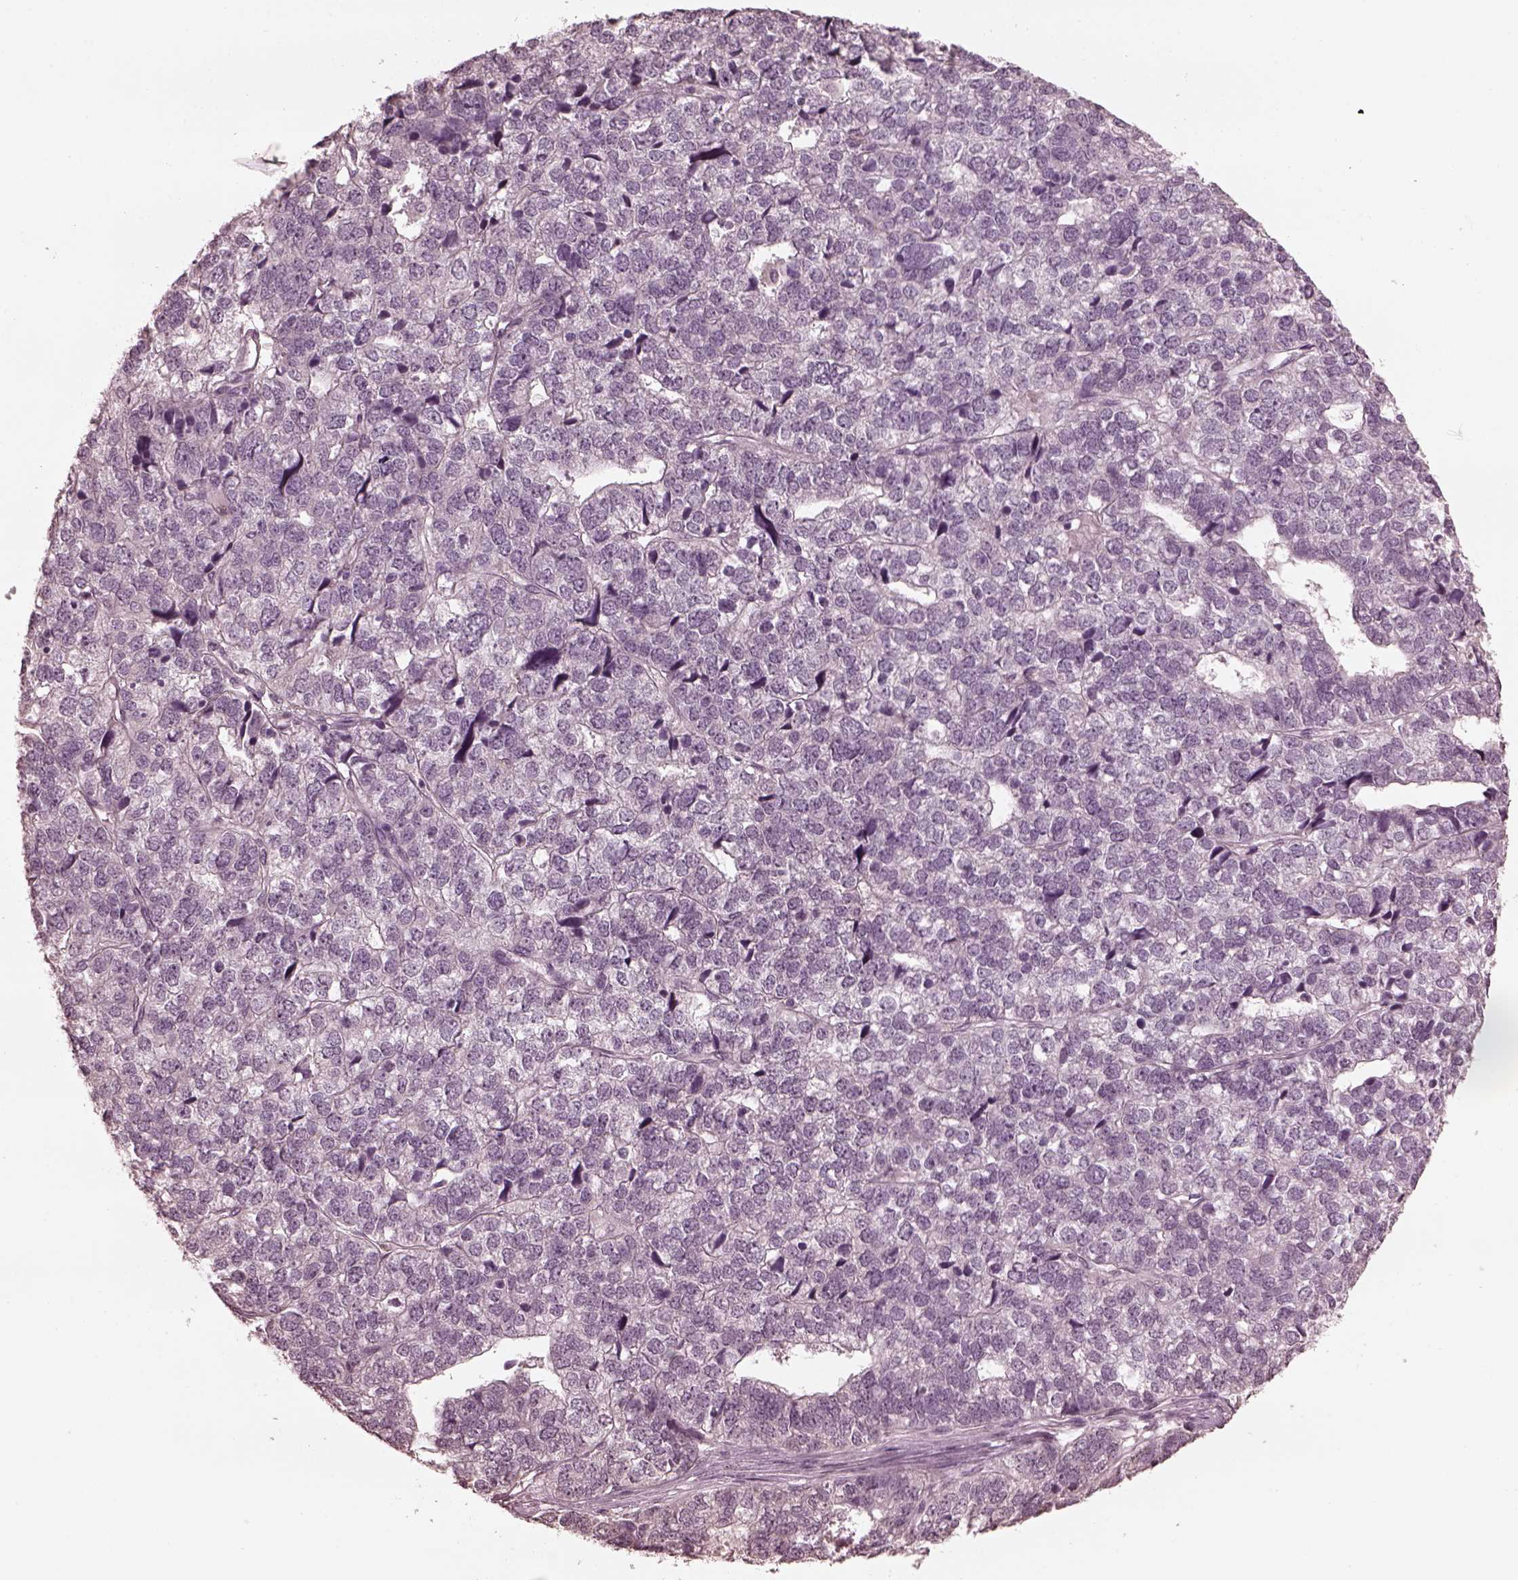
{"staining": {"intensity": "negative", "quantity": "none", "location": "none"}, "tissue": "stomach cancer", "cell_type": "Tumor cells", "image_type": "cancer", "snomed": [{"axis": "morphology", "description": "Adenocarcinoma, NOS"}, {"axis": "topography", "description": "Stomach"}], "caption": "Protein analysis of stomach cancer (adenocarcinoma) shows no significant positivity in tumor cells.", "gene": "KRT79", "patient": {"sex": "male", "age": 69}}